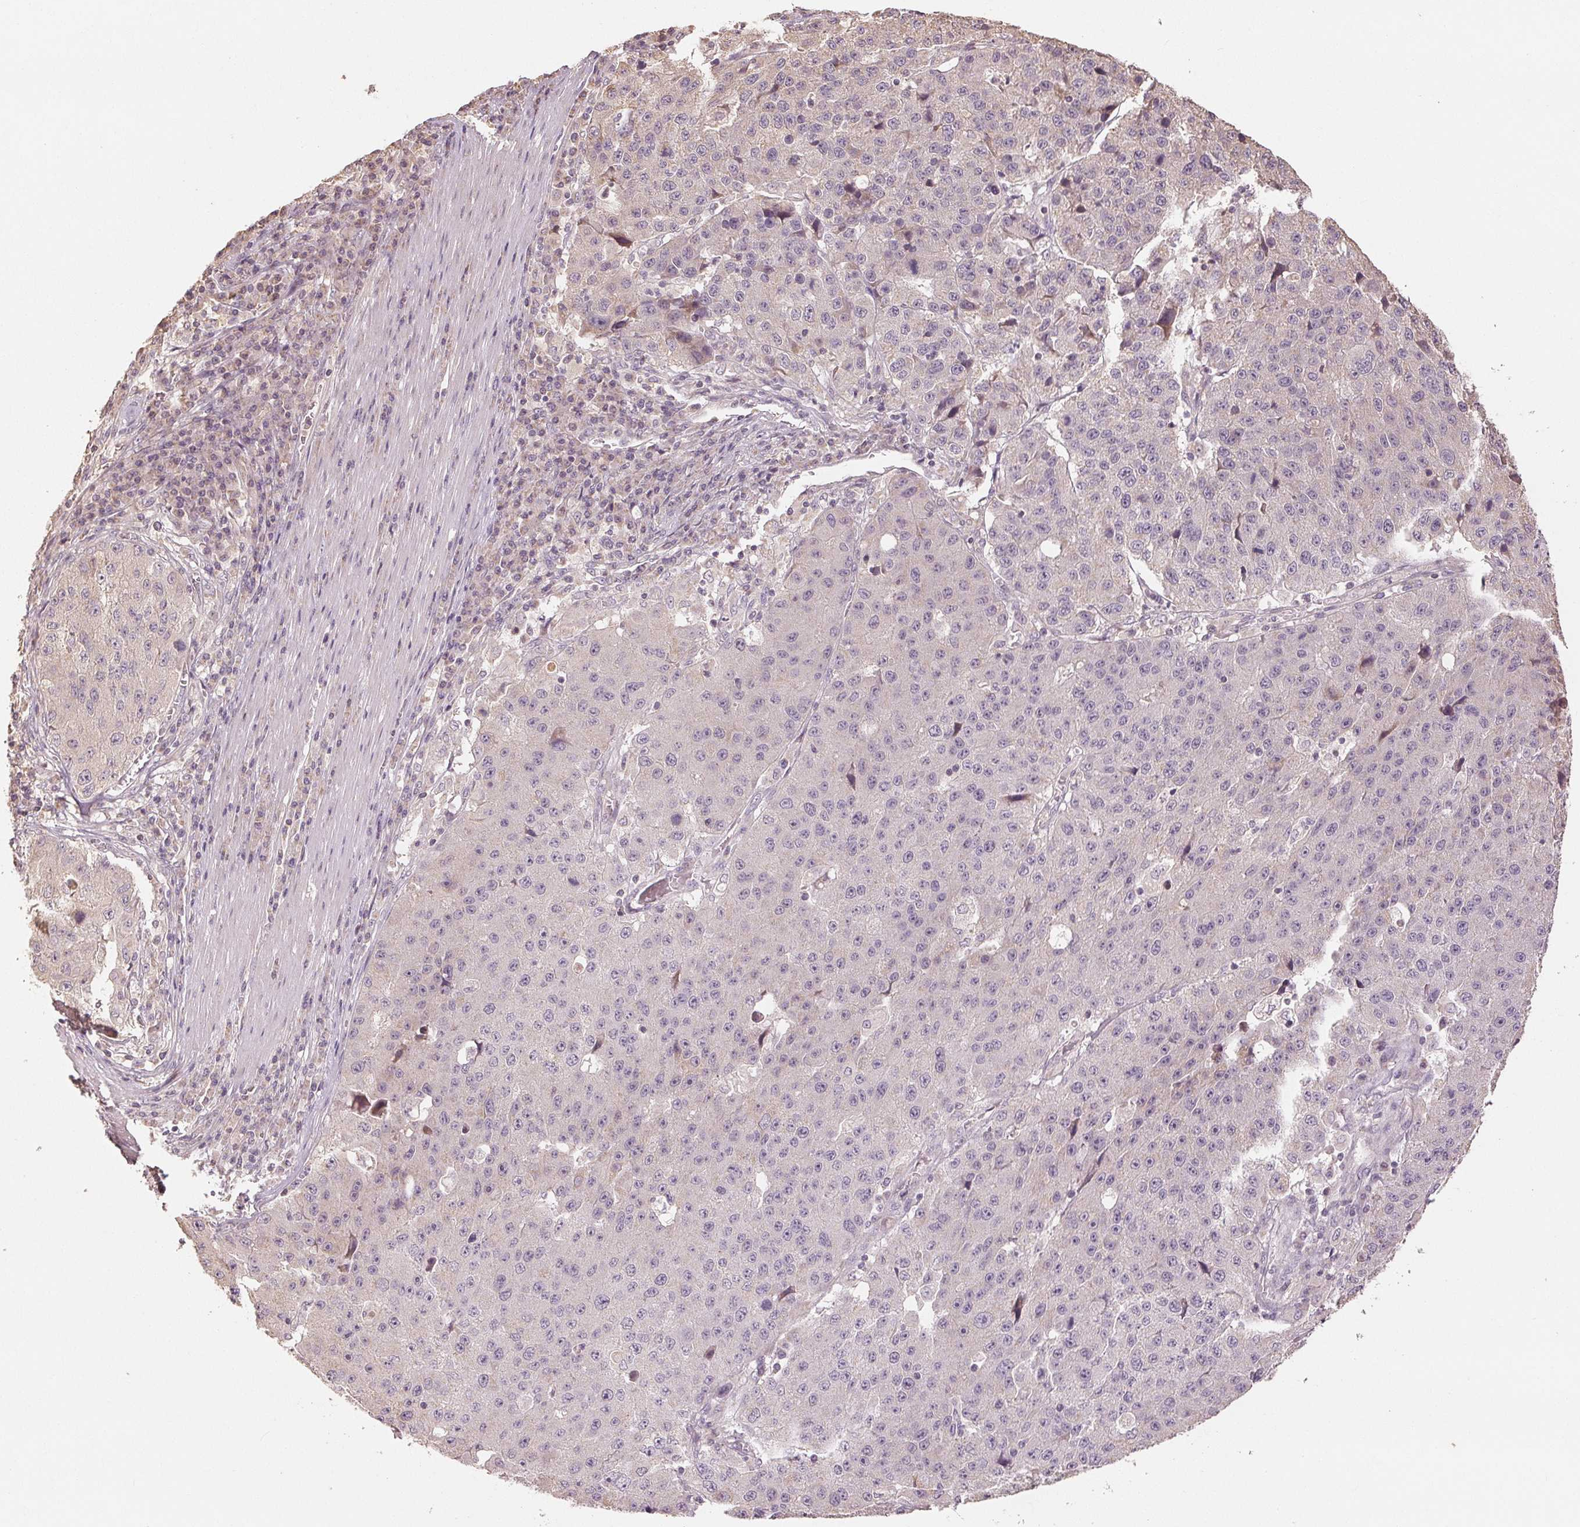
{"staining": {"intensity": "negative", "quantity": "none", "location": "none"}, "tissue": "stomach cancer", "cell_type": "Tumor cells", "image_type": "cancer", "snomed": [{"axis": "morphology", "description": "Adenocarcinoma, NOS"}, {"axis": "topography", "description": "Stomach"}], "caption": "This photomicrograph is of adenocarcinoma (stomach) stained with immunohistochemistry to label a protein in brown with the nuclei are counter-stained blue. There is no staining in tumor cells.", "gene": "COX14", "patient": {"sex": "male", "age": 71}}